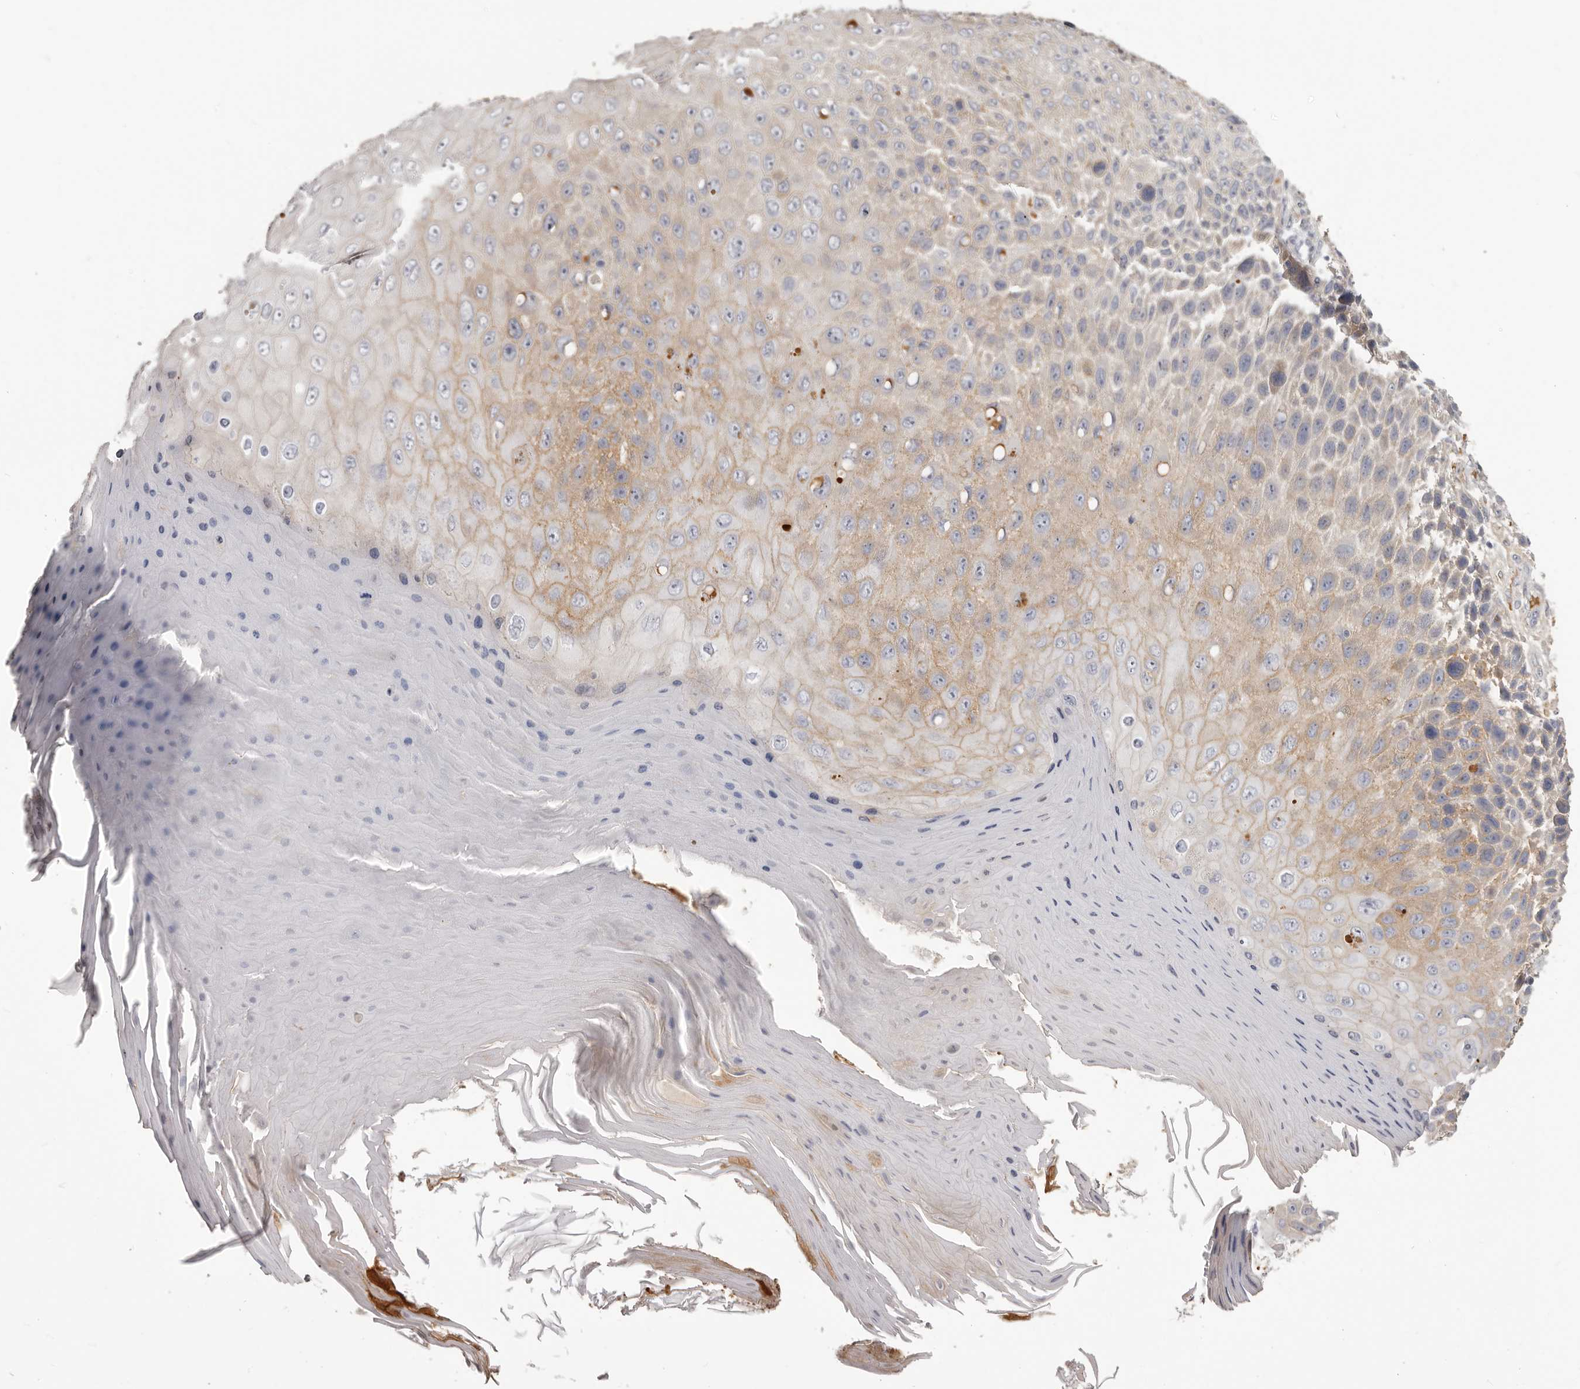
{"staining": {"intensity": "weak", "quantity": "25%-75%", "location": "cytoplasmic/membranous"}, "tissue": "skin cancer", "cell_type": "Tumor cells", "image_type": "cancer", "snomed": [{"axis": "morphology", "description": "Squamous cell carcinoma, NOS"}, {"axis": "topography", "description": "Skin"}], "caption": "Approximately 25%-75% of tumor cells in human squamous cell carcinoma (skin) demonstrate weak cytoplasmic/membranous protein staining as visualized by brown immunohistochemical staining.", "gene": "OTUD3", "patient": {"sex": "female", "age": 88}}